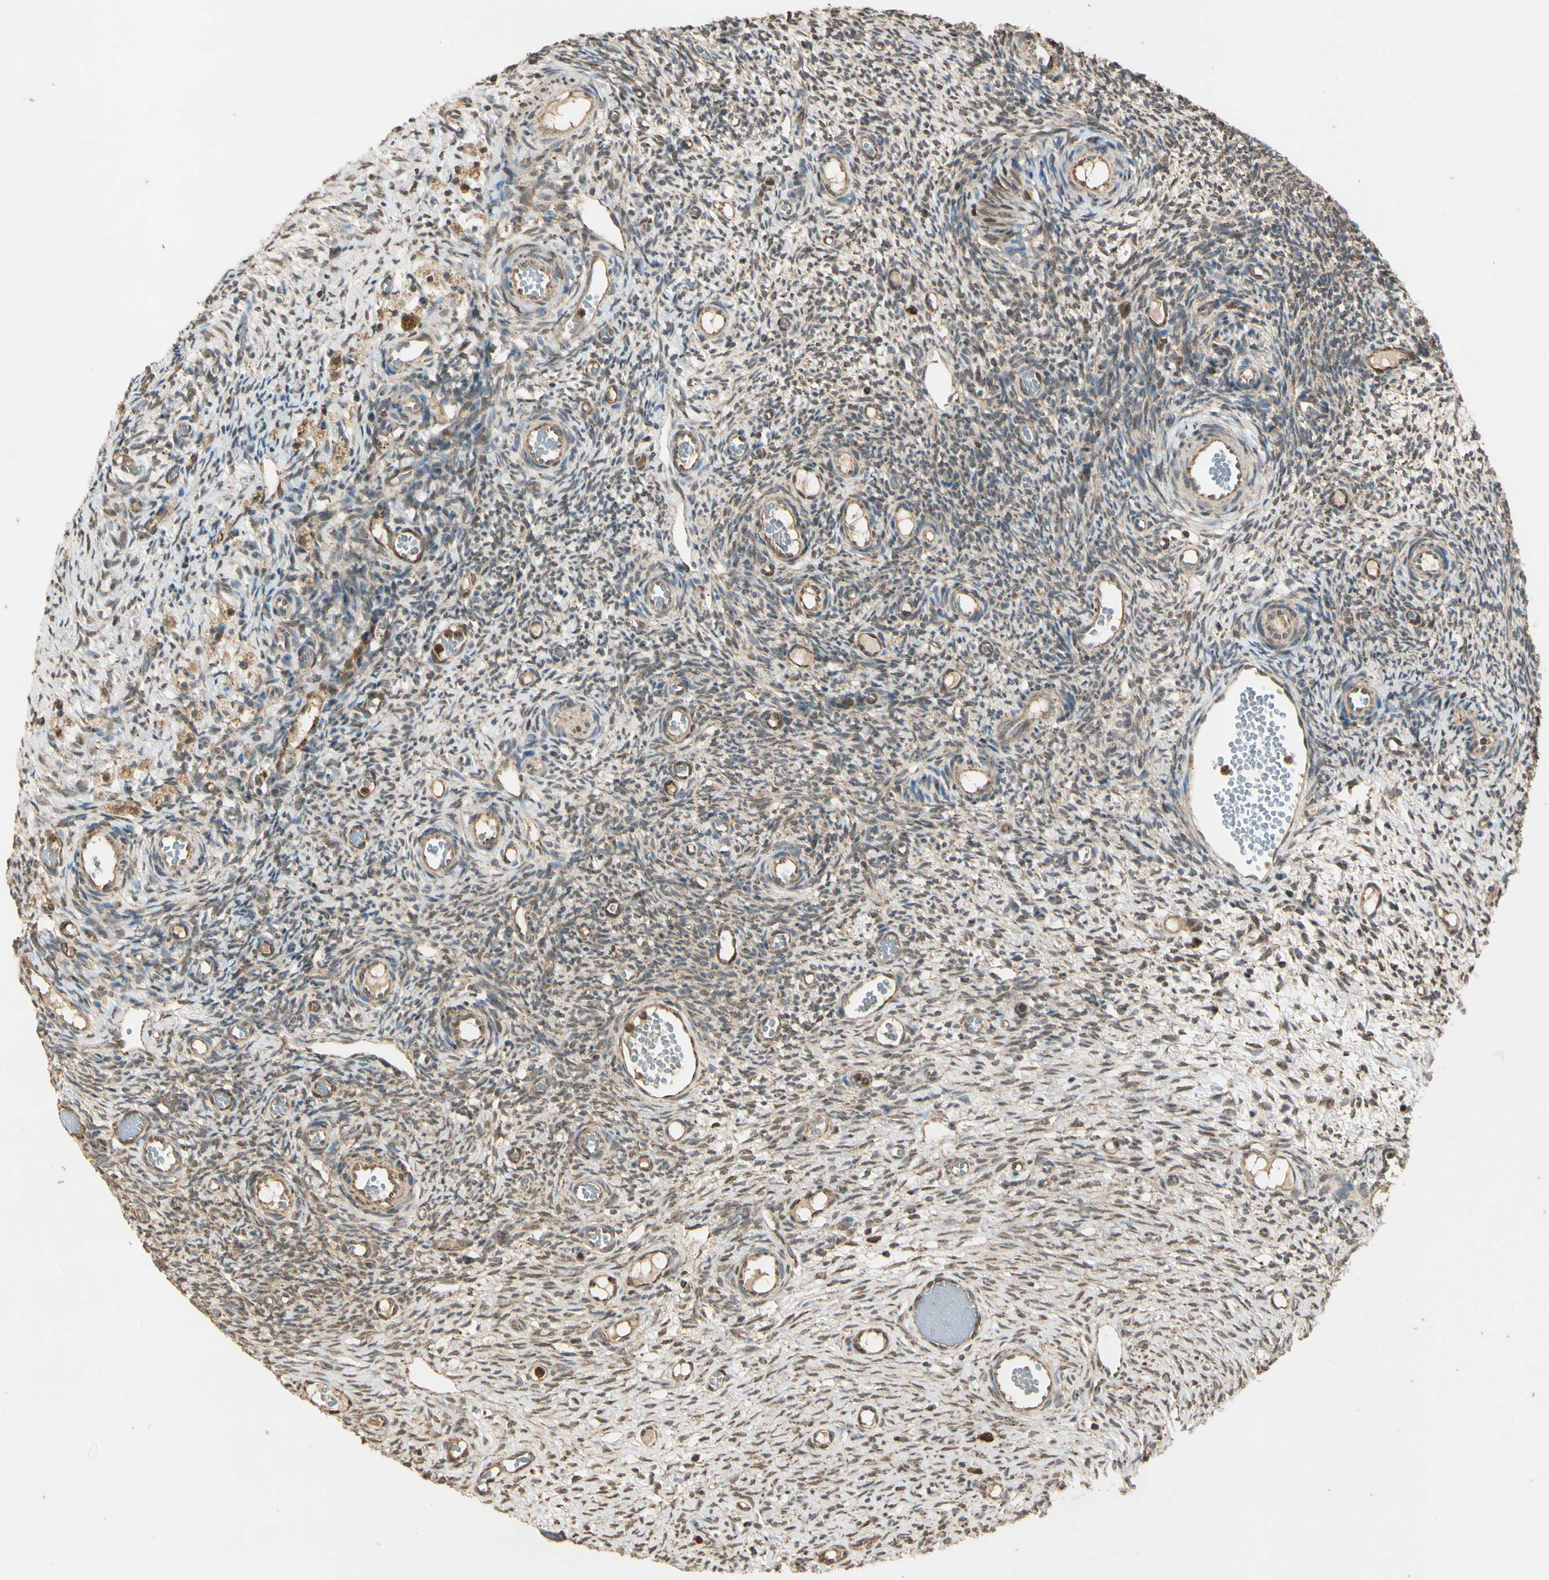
{"staining": {"intensity": "moderate", "quantity": ">75%", "location": "cytoplasmic/membranous"}, "tissue": "ovary", "cell_type": "Follicle cells", "image_type": "normal", "snomed": [{"axis": "morphology", "description": "Normal tissue, NOS"}, {"axis": "topography", "description": "Ovary"}], "caption": "High-magnification brightfield microscopy of benign ovary stained with DAB (3,3'-diaminobenzidine) (brown) and counterstained with hematoxylin (blue). follicle cells exhibit moderate cytoplasmic/membranous staining is appreciated in approximately>75% of cells.", "gene": "PRDX5", "patient": {"sex": "female", "age": 35}}